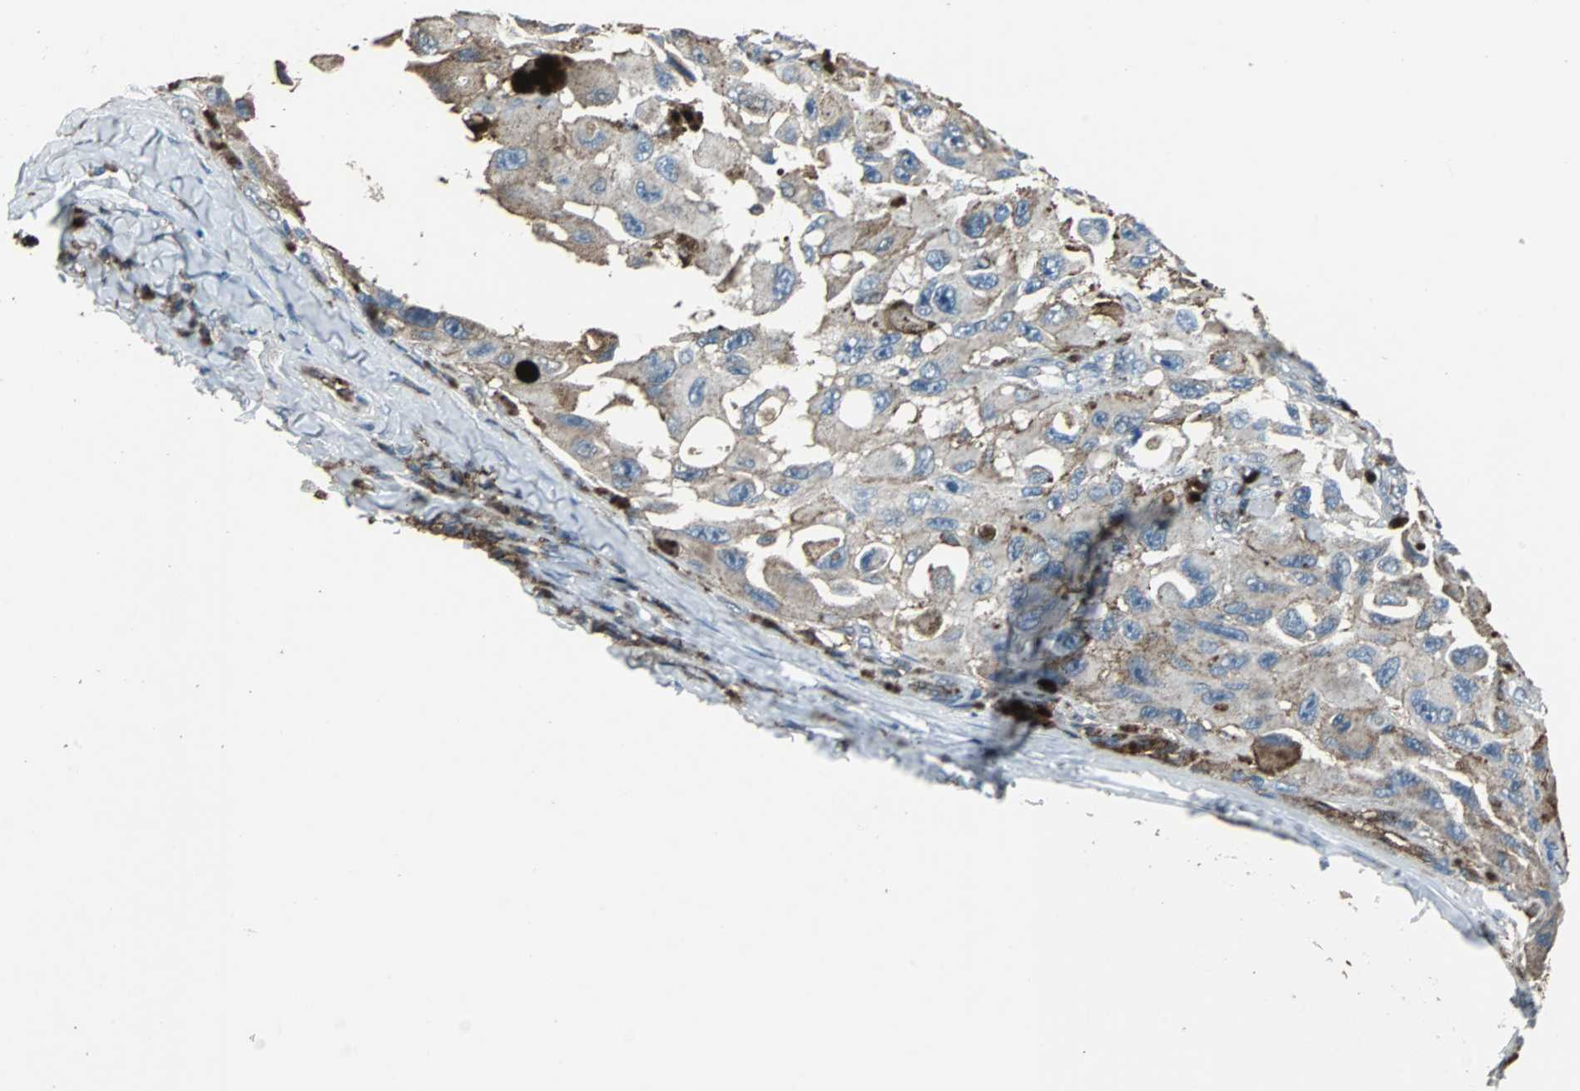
{"staining": {"intensity": "weak", "quantity": ">75%", "location": "cytoplasmic/membranous"}, "tissue": "melanoma", "cell_type": "Tumor cells", "image_type": "cancer", "snomed": [{"axis": "morphology", "description": "Malignant melanoma, NOS"}, {"axis": "topography", "description": "Skin"}], "caption": "This histopathology image demonstrates malignant melanoma stained with immunohistochemistry (IHC) to label a protein in brown. The cytoplasmic/membranous of tumor cells show weak positivity for the protein. Nuclei are counter-stained blue.", "gene": "F11R", "patient": {"sex": "female", "age": 73}}